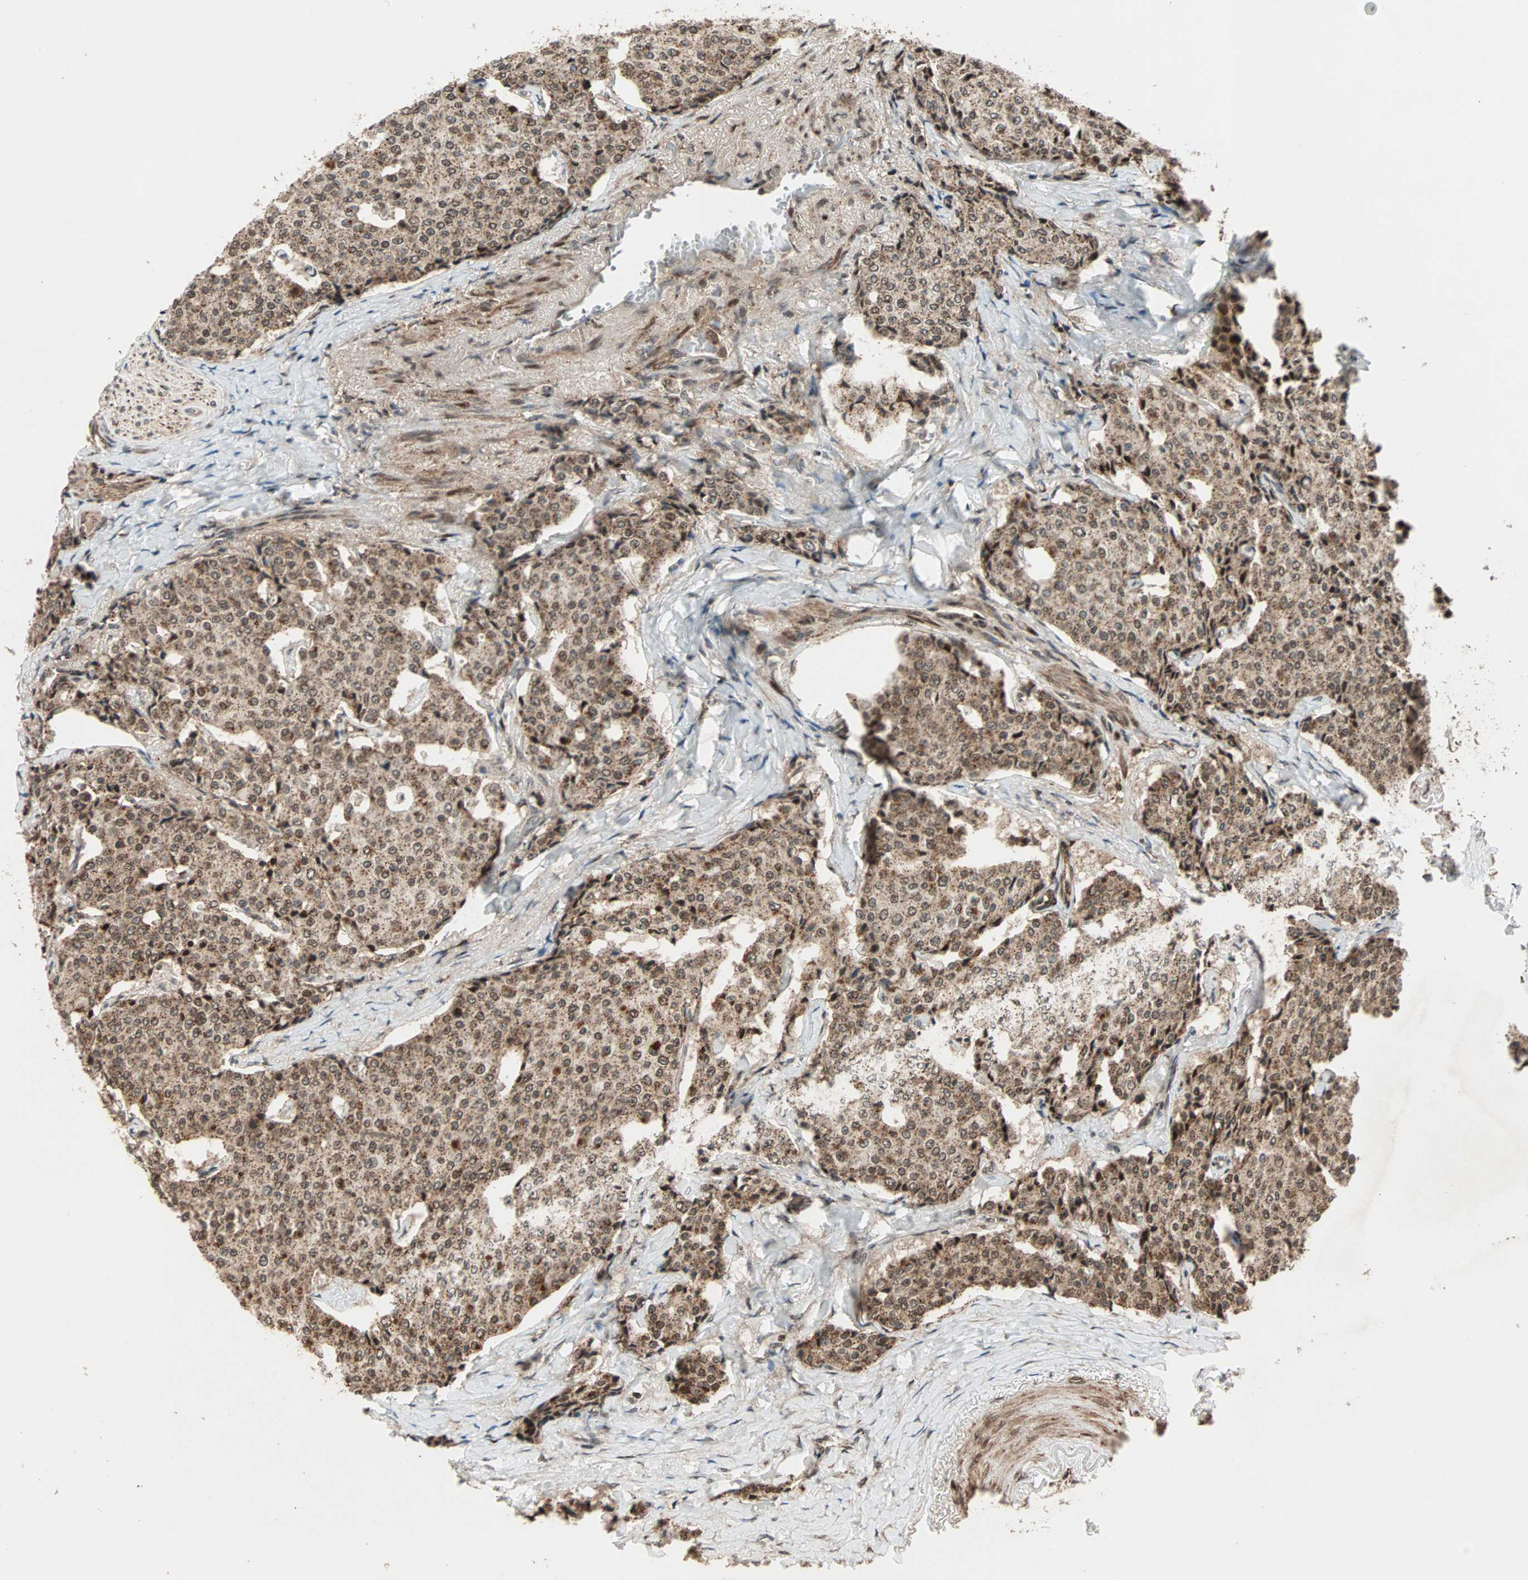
{"staining": {"intensity": "strong", "quantity": ">75%", "location": "cytoplasmic/membranous,nuclear"}, "tissue": "carcinoid", "cell_type": "Tumor cells", "image_type": "cancer", "snomed": [{"axis": "morphology", "description": "Carcinoid, malignant, NOS"}, {"axis": "topography", "description": "Colon"}], "caption": "Immunohistochemistry (IHC) photomicrograph of neoplastic tissue: malignant carcinoid stained using immunohistochemistry reveals high levels of strong protein expression localized specifically in the cytoplasmic/membranous and nuclear of tumor cells, appearing as a cytoplasmic/membranous and nuclear brown color.", "gene": "ZBED9", "patient": {"sex": "female", "age": 61}}